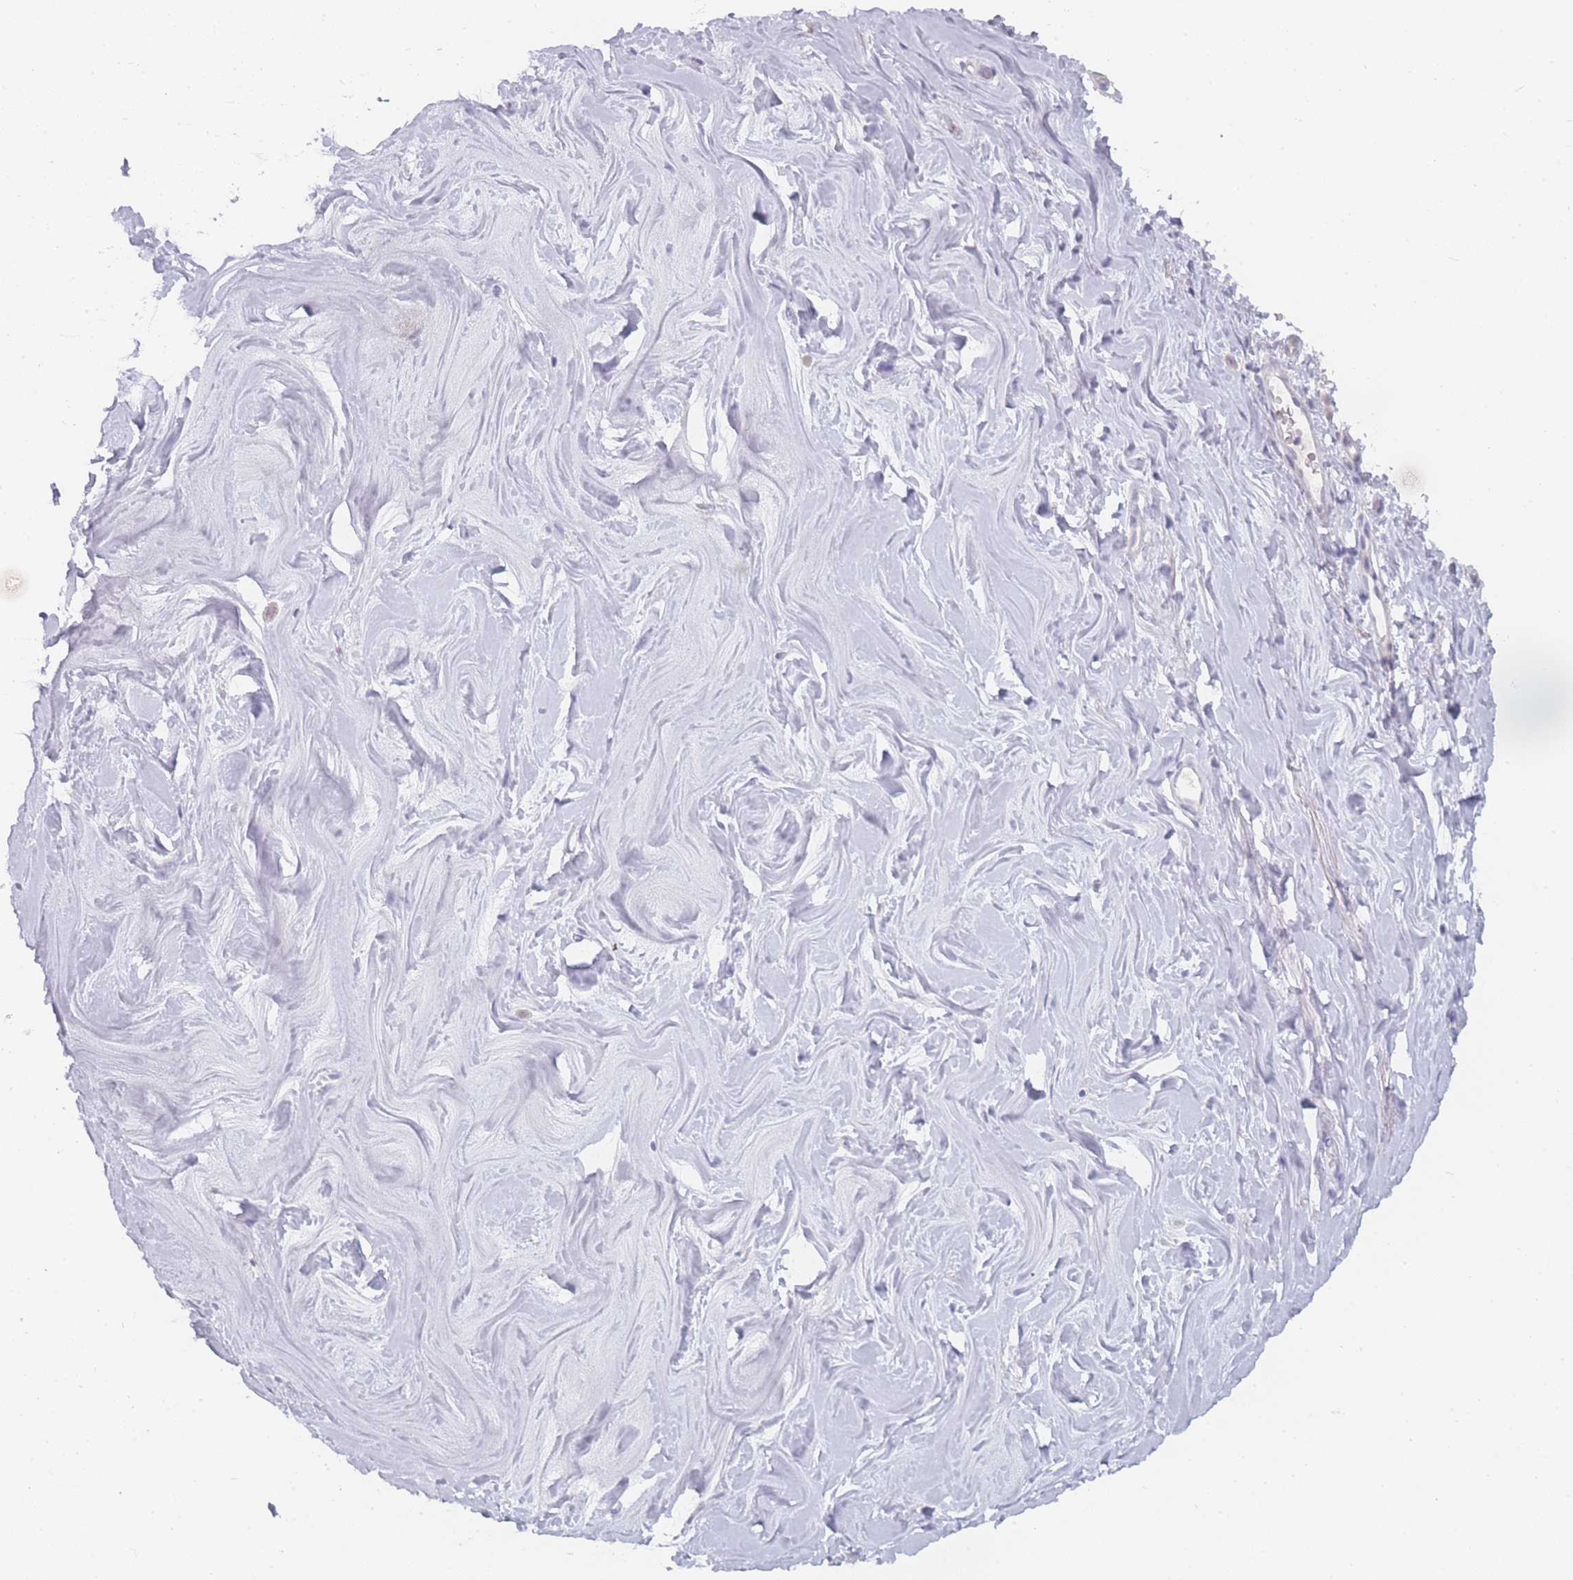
{"staining": {"intensity": "negative", "quantity": "none", "location": "none"}, "tissue": "adipose tissue", "cell_type": "Adipocytes", "image_type": "normal", "snomed": [{"axis": "morphology", "description": "Normal tissue, NOS"}, {"axis": "topography", "description": "Breast"}], "caption": "Immunohistochemical staining of unremarkable human adipose tissue demonstrates no significant staining in adipocytes.", "gene": "INS", "patient": {"sex": "female", "age": 26}}